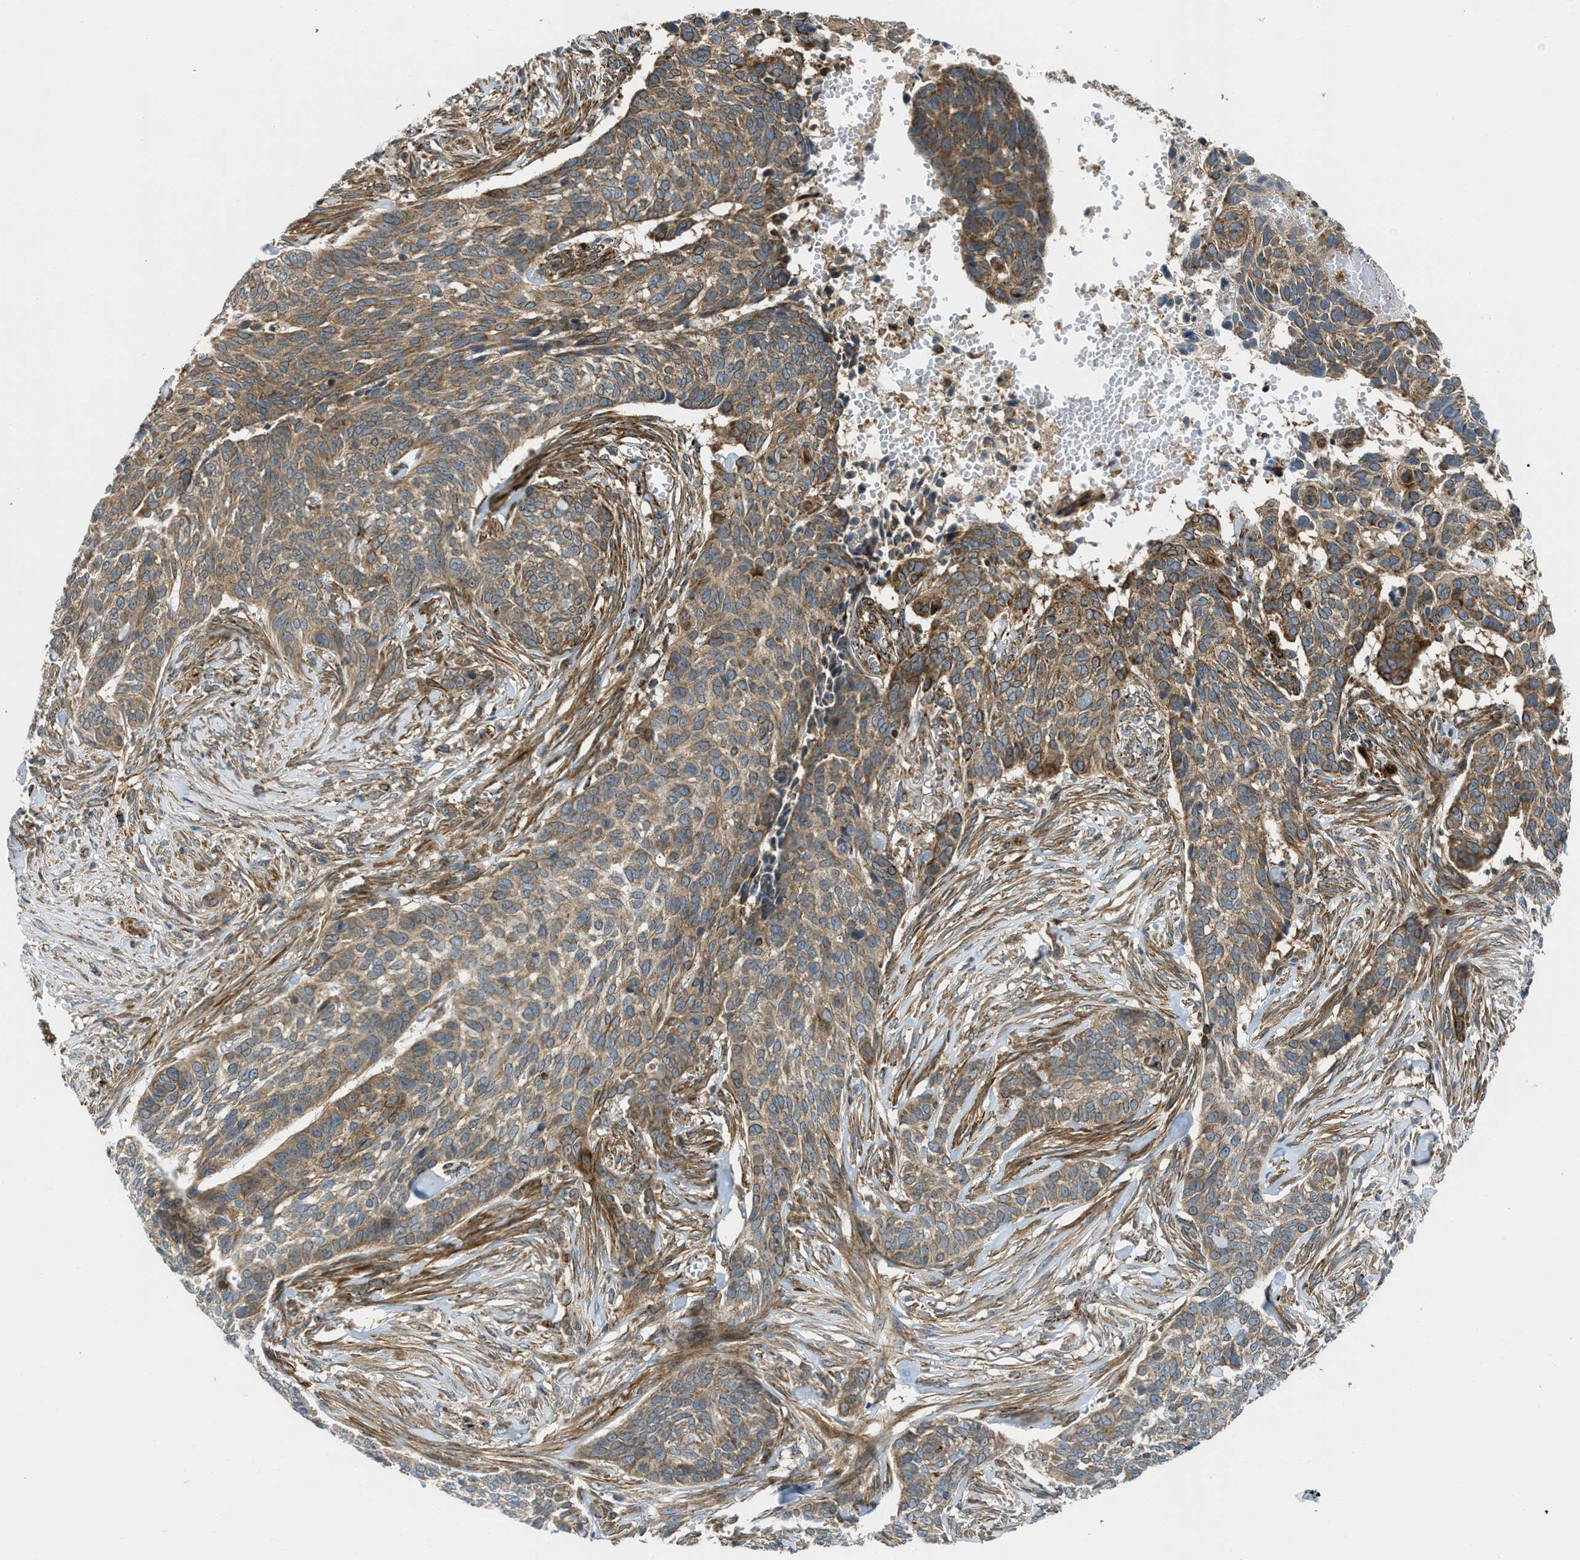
{"staining": {"intensity": "moderate", "quantity": ">75%", "location": "cytoplasmic/membranous"}, "tissue": "skin cancer", "cell_type": "Tumor cells", "image_type": "cancer", "snomed": [{"axis": "morphology", "description": "Basal cell carcinoma"}, {"axis": "topography", "description": "Skin"}], "caption": "Immunohistochemical staining of human skin basal cell carcinoma shows medium levels of moderate cytoplasmic/membranous expression in about >75% of tumor cells.", "gene": "SESN2", "patient": {"sex": "male", "age": 85}}